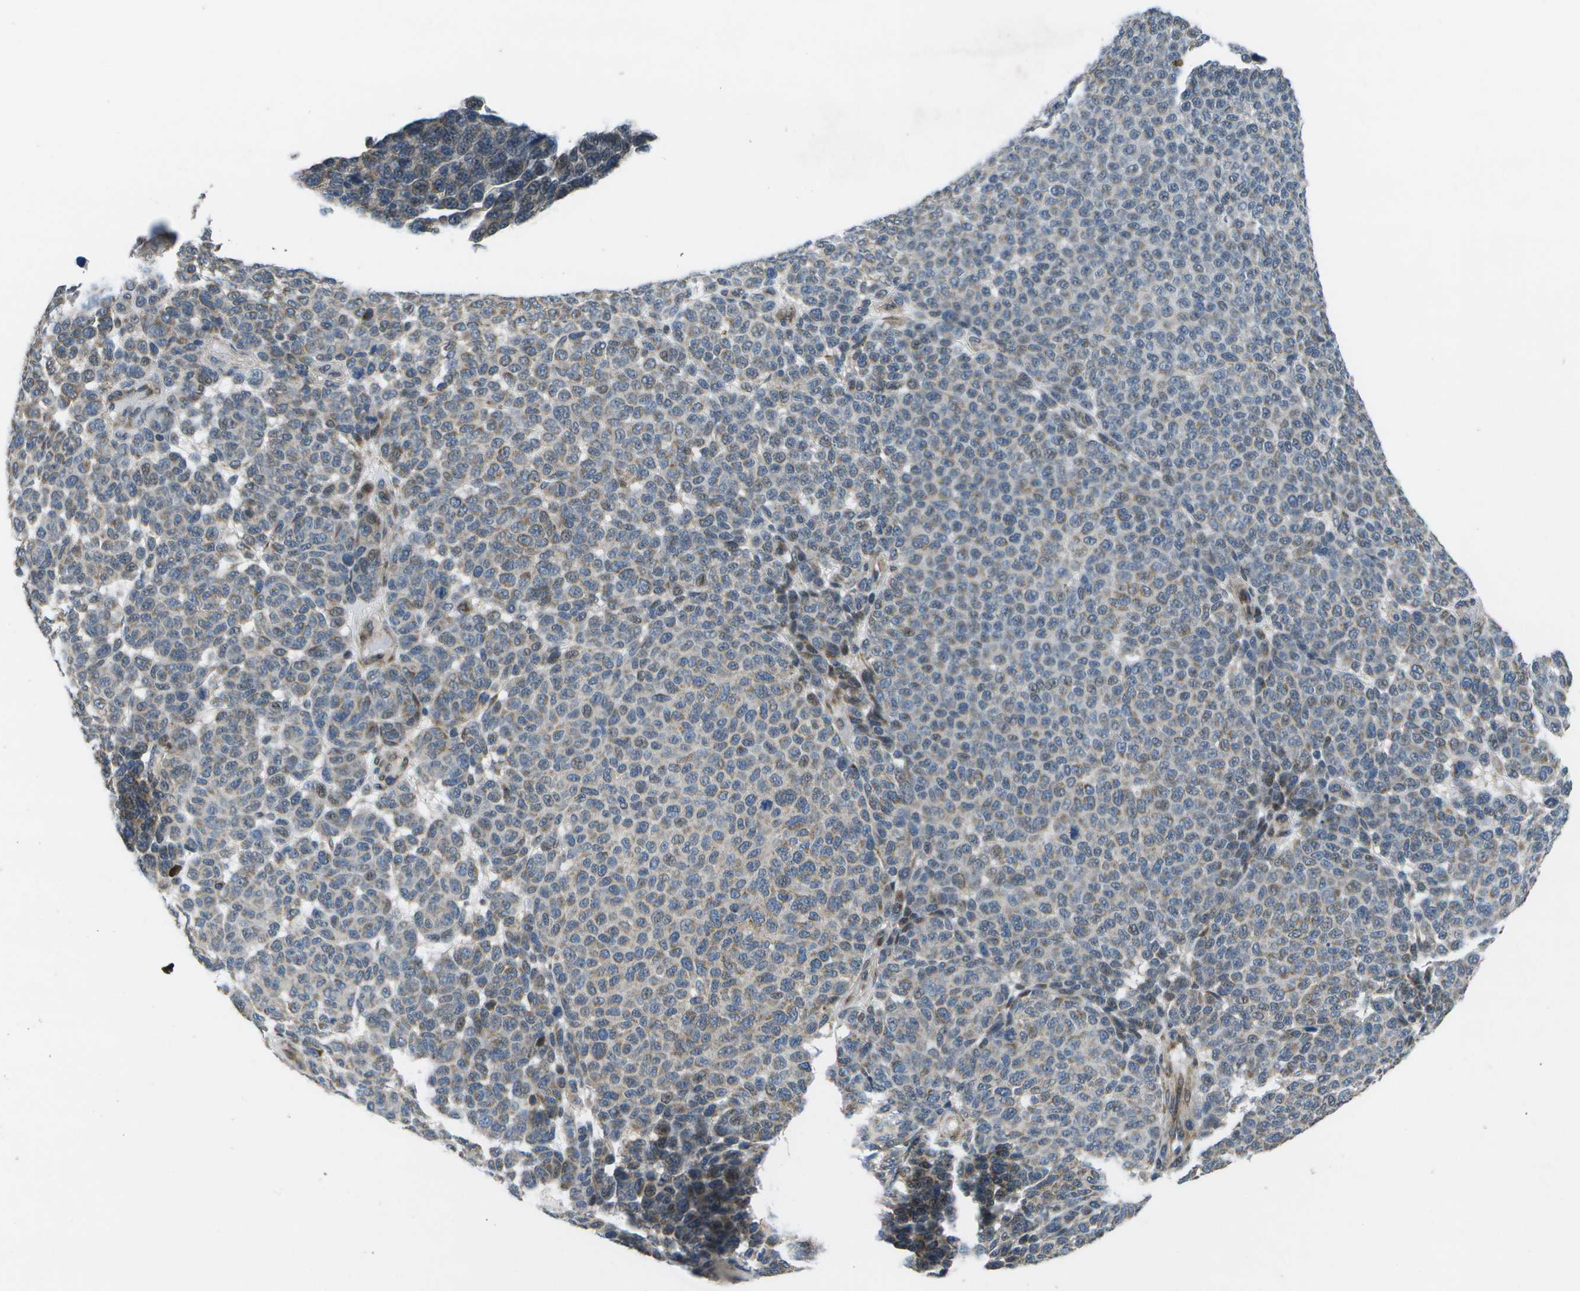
{"staining": {"intensity": "weak", "quantity": "25%-75%", "location": "cytoplasmic/membranous"}, "tissue": "melanoma", "cell_type": "Tumor cells", "image_type": "cancer", "snomed": [{"axis": "morphology", "description": "Malignant melanoma, NOS"}, {"axis": "topography", "description": "Skin"}], "caption": "Melanoma stained with immunohistochemistry reveals weak cytoplasmic/membranous positivity in approximately 25%-75% of tumor cells.", "gene": "GALNT15", "patient": {"sex": "male", "age": 59}}